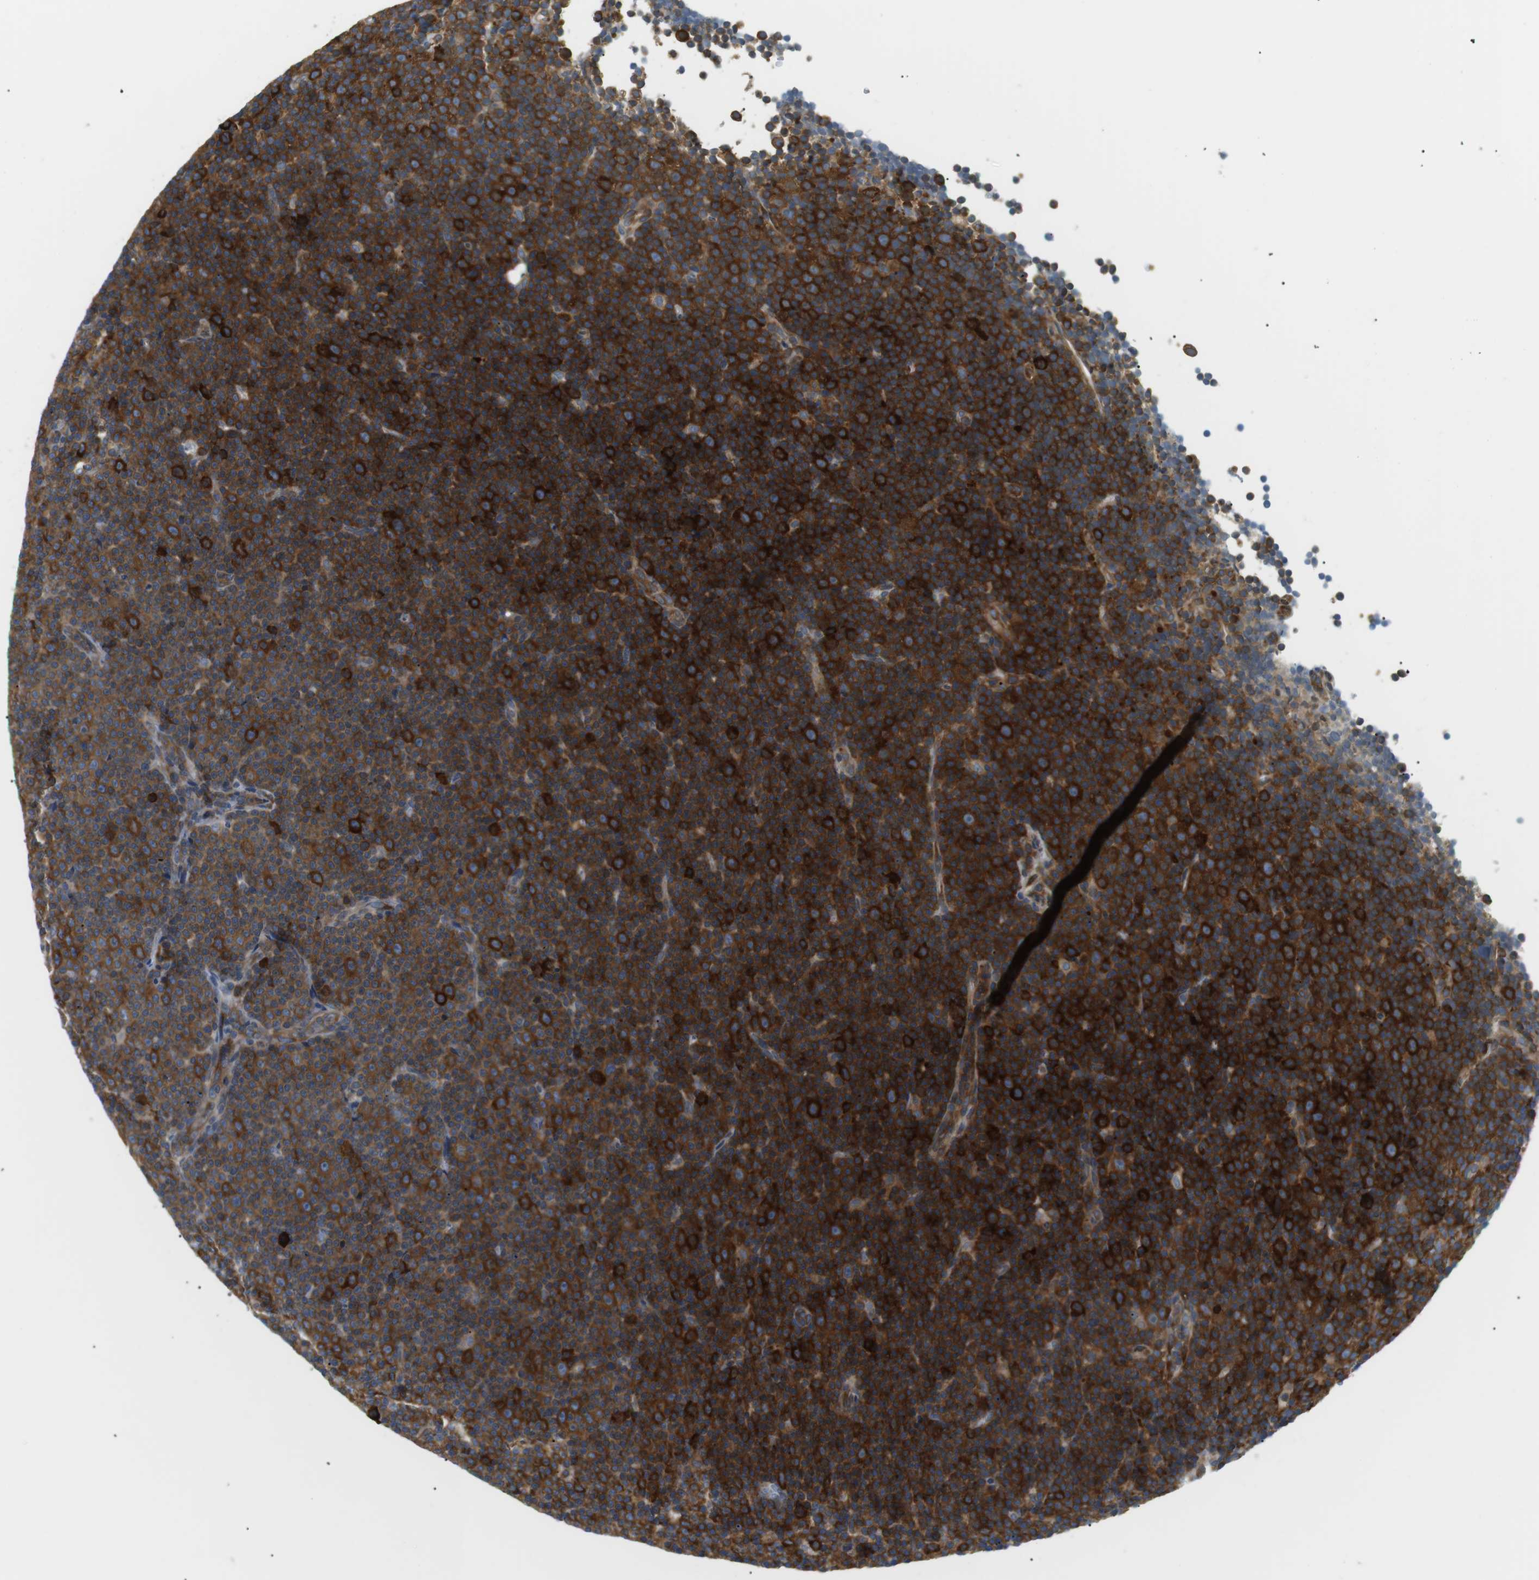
{"staining": {"intensity": "strong", "quantity": ">75%", "location": "cytoplasmic/membranous"}, "tissue": "lymphoma", "cell_type": "Tumor cells", "image_type": "cancer", "snomed": [{"axis": "morphology", "description": "Malignant lymphoma, non-Hodgkin's type, Low grade"}, {"axis": "topography", "description": "Lymph node"}], "caption": "Strong cytoplasmic/membranous staining is seen in about >75% of tumor cells in malignant lymphoma, non-Hodgkin's type (low-grade).", "gene": "TMEM200A", "patient": {"sex": "female", "age": 67}}